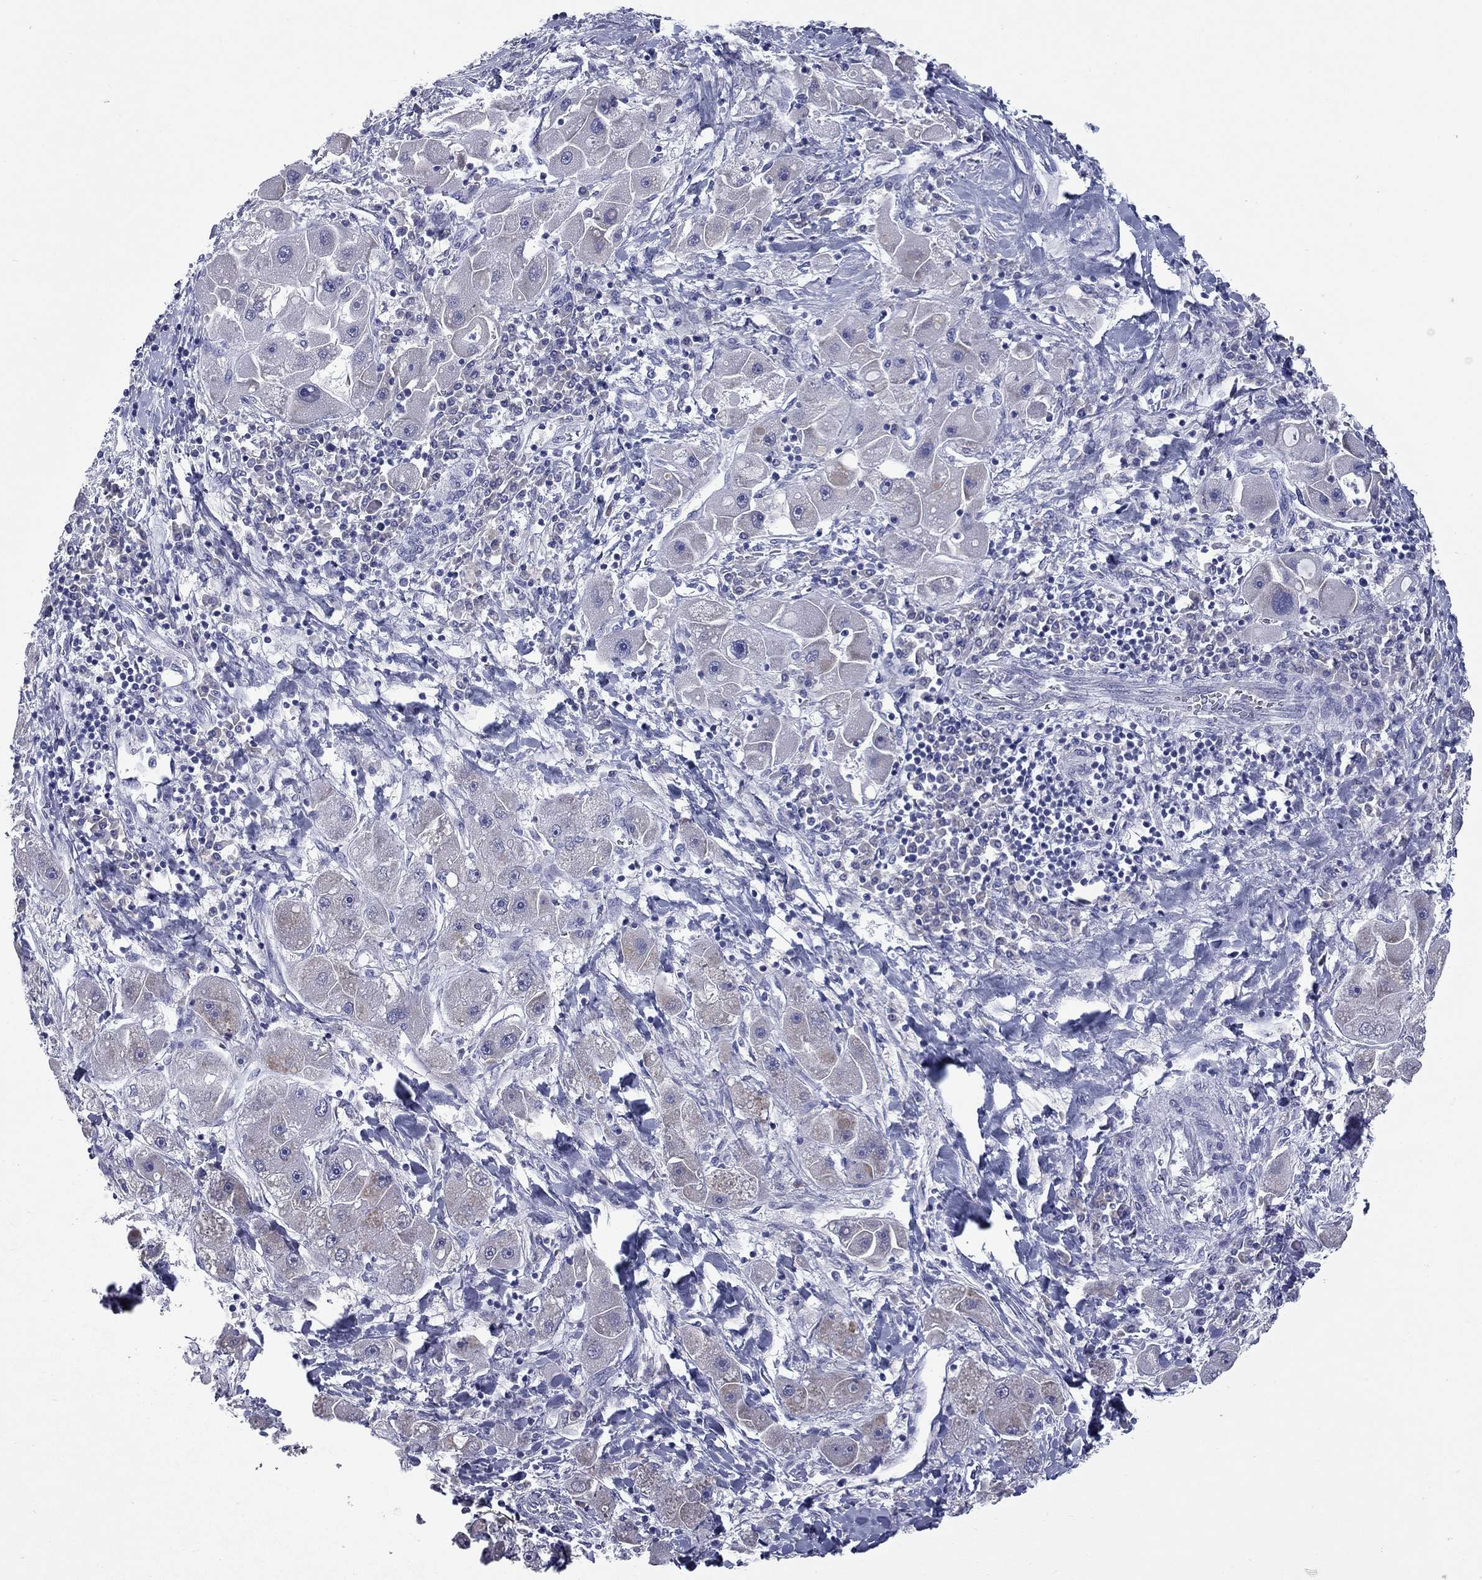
{"staining": {"intensity": "negative", "quantity": "none", "location": "none"}, "tissue": "liver cancer", "cell_type": "Tumor cells", "image_type": "cancer", "snomed": [{"axis": "morphology", "description": "Carcinoma, Hepatocellular, NOS"}, {"axis": "topography", "description": "Liver"}], "caption": "Immunohistochemical staining of hepatocellular carcinoma (liver) demonstrates no significant staining in tumor cells. The staining was performed using DAB (3,3'-diaminobenzidine) to visualize the protein expression in brown, while the nuclei were stained in blue with hematoxylin (Magnification: 20x).", "gene": "UNC119B", "patient": {"sex": "male", "age": 24}}